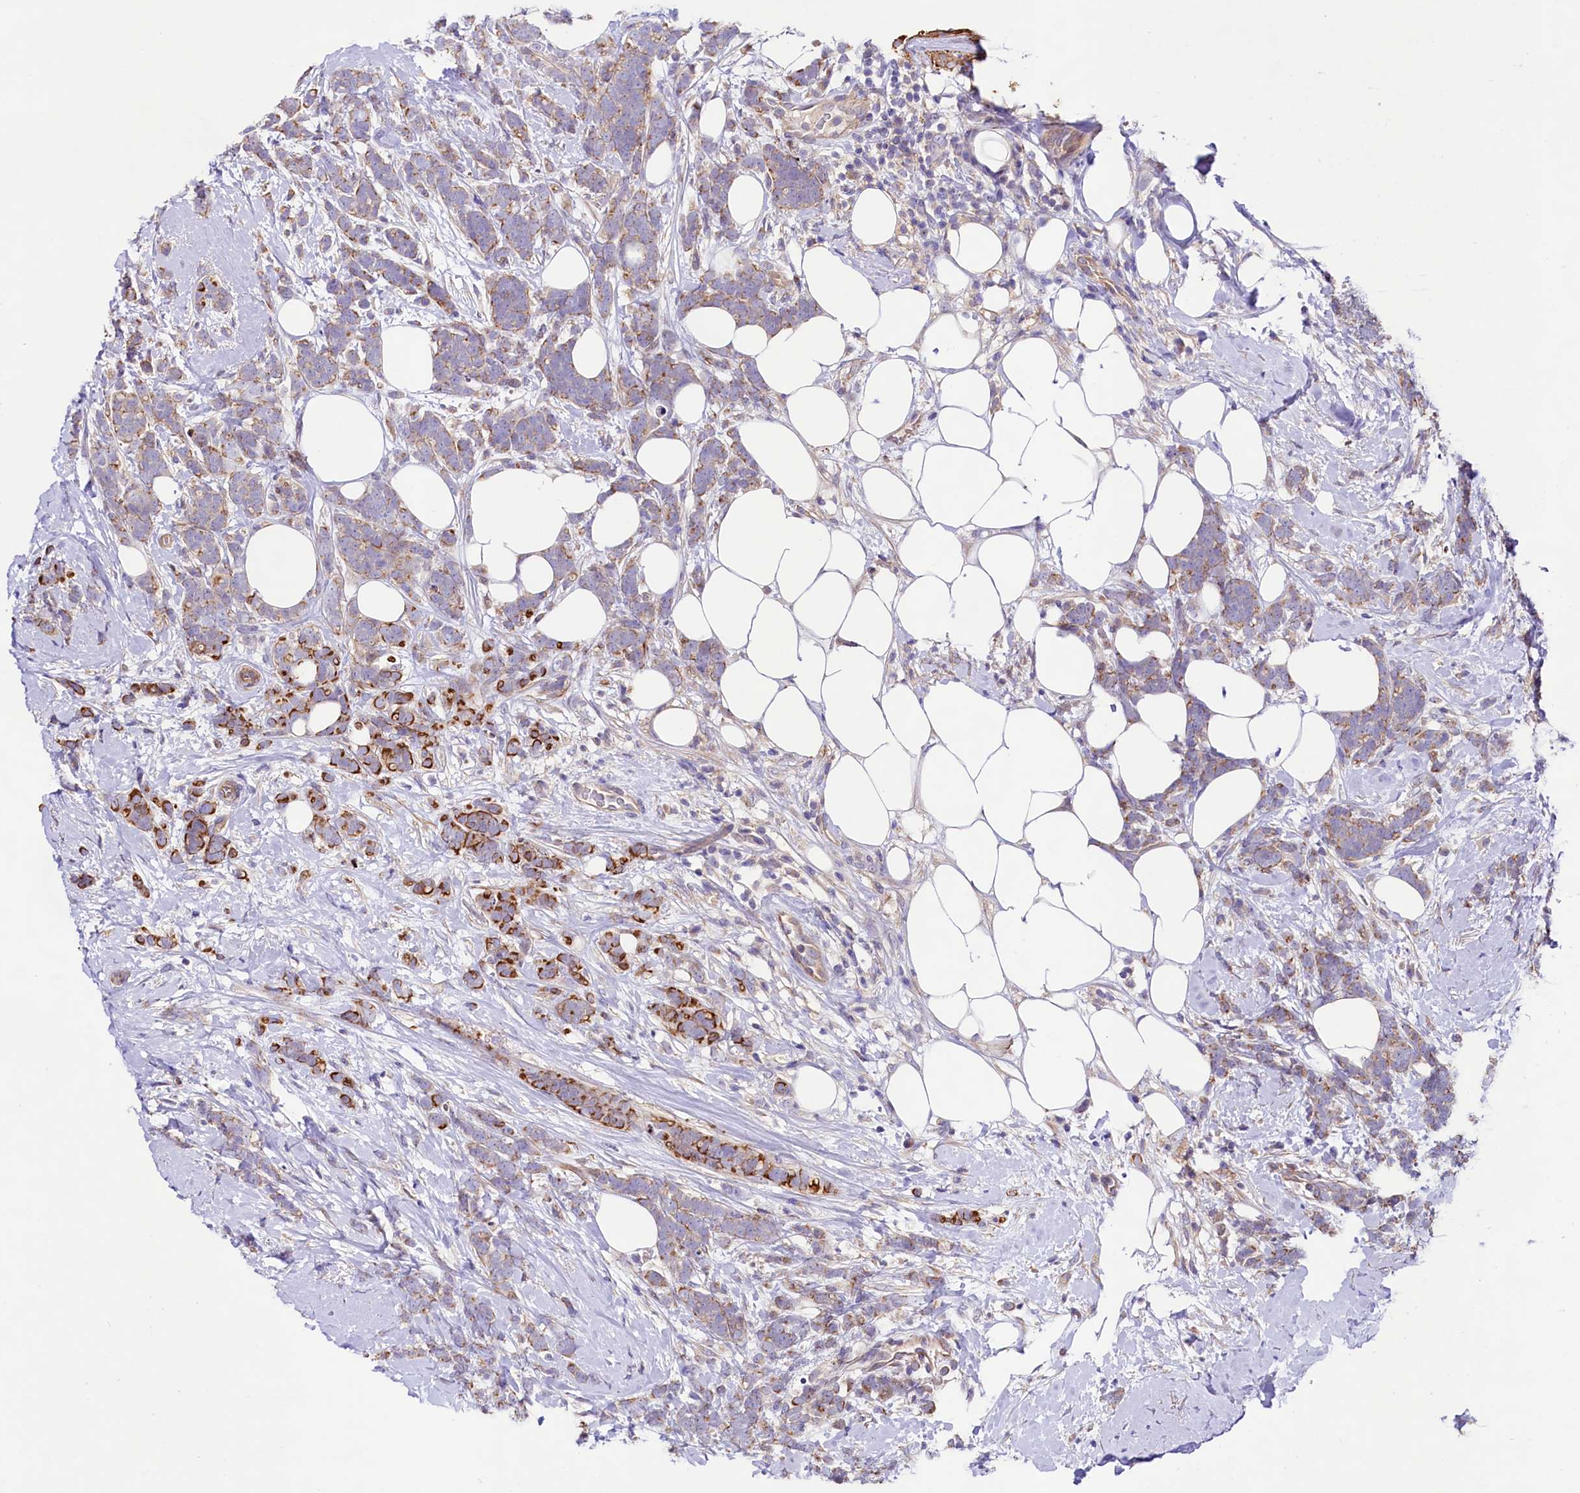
{"staining": {"intensity": "strong", "quantity": "25%-75%", "location": "cytoplasmic/membranous"}, "tissue": "breast cancer", "cell_type": "Tumor cells", "image_type": "cancer", "snomed": [{"axis": "morphology", "description": "Lobular carcinoma"}, {"axis": "topography", "description": "Breast"}], "caption": "Strong cytoplasmic/membranous positivity is present in approximately 25%-75% of tumor cells in breast cancer. The protein is shown in brown color, while the nuclei are stained blue.", "gene": "VPS11", "patient": {"sex": "female", "age": 58}}